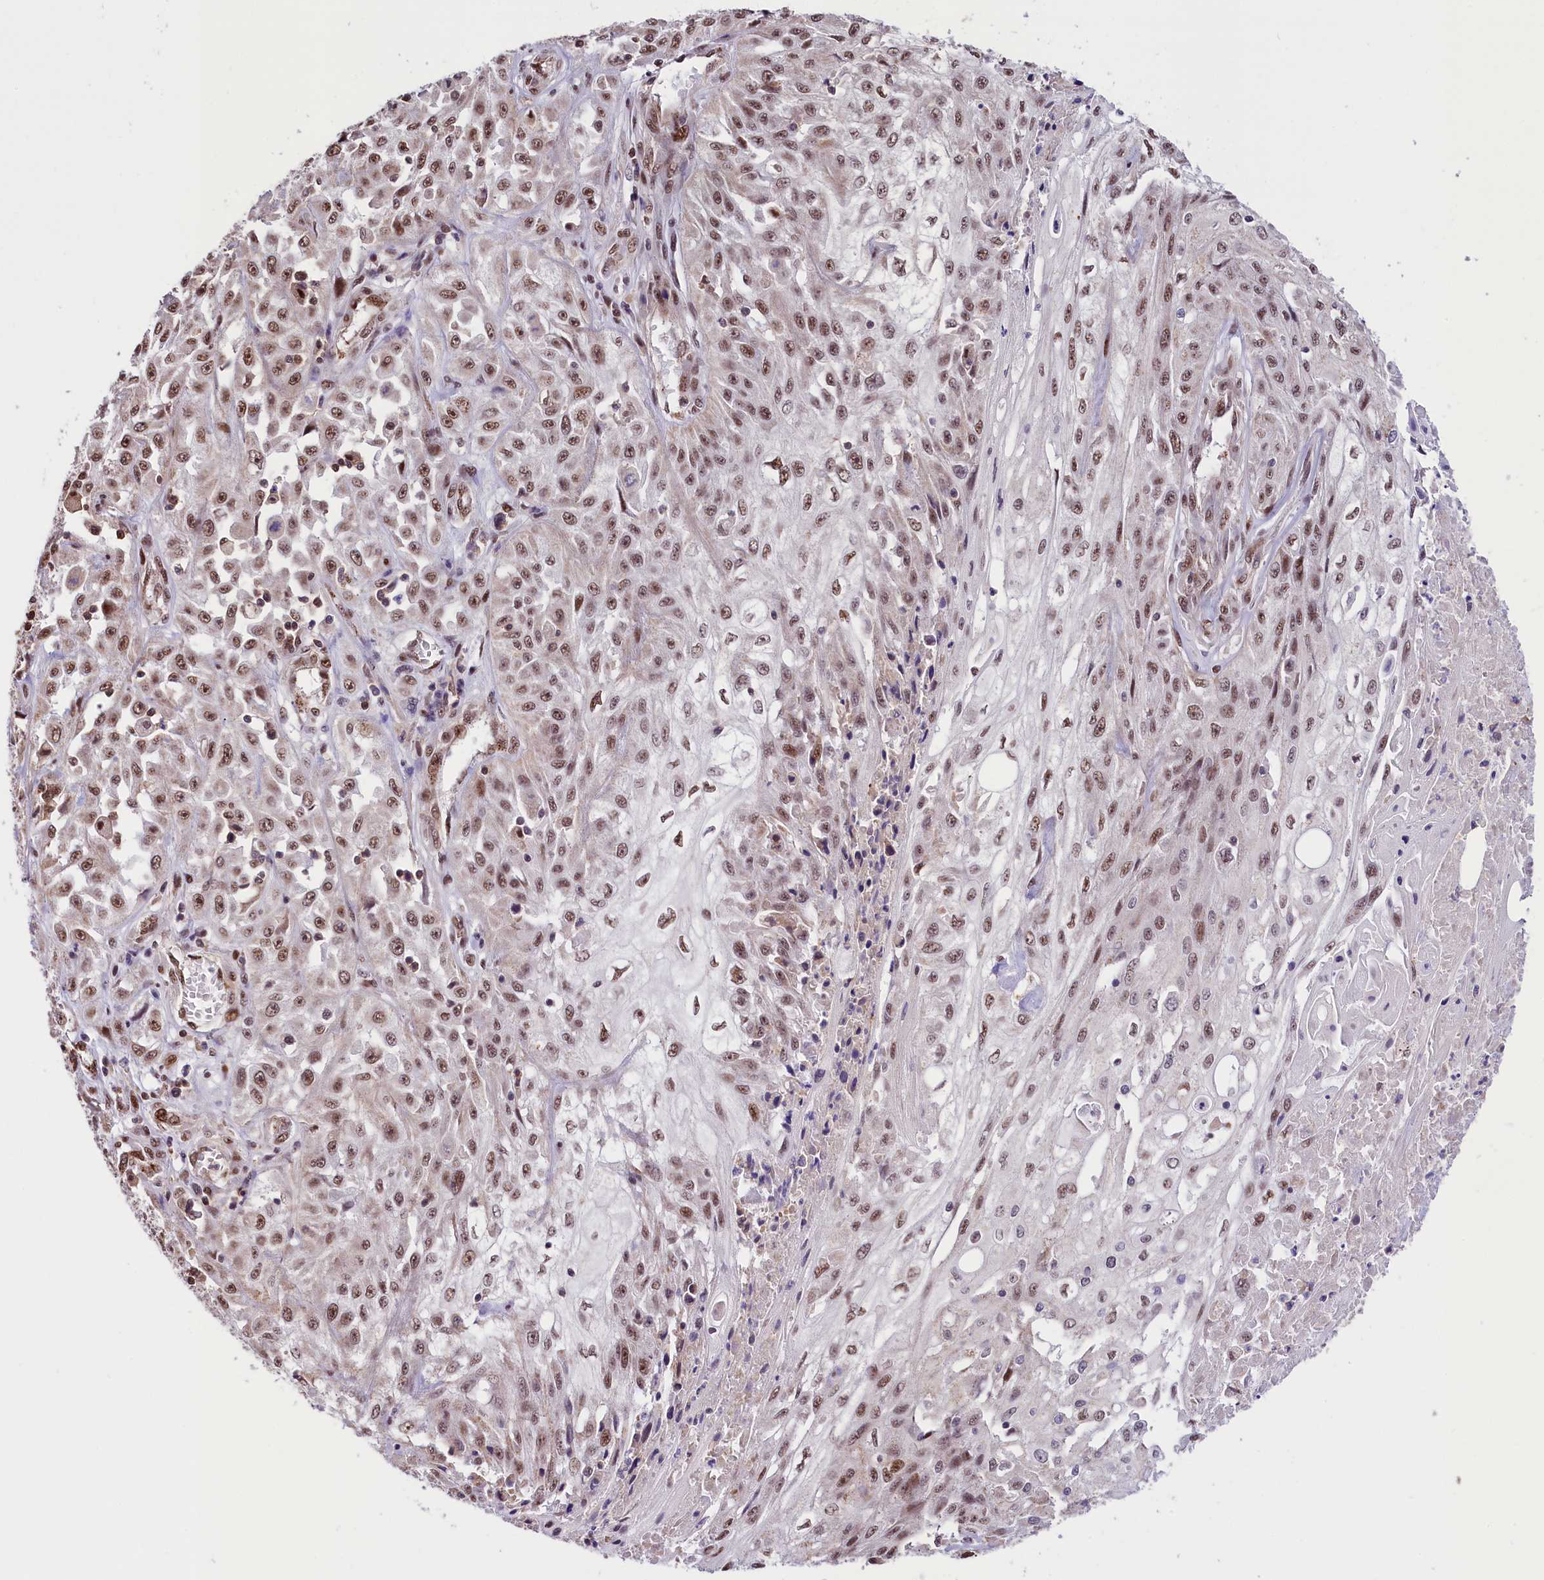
{"staining": {"intensity": "moderate", "quantity": ">75%", "location": "nuclear"}, "tissue": "skin cancer", "cell_type": "Tumor cells", "image_type": "cancer", "snomed": [{"axis": "morphology", "description": "Squamous cell carcinoma, NOS"}, {"axis": "morphology", "description": "Squamous cell carcinoma, metastatic, NOS"}, {"axis": "topography", "description": "Skin"}, {"axis": "topography", "description": "Lymph node"}], "caption": "Protein staining of metastatic squamous cell carcinoma (skin) tissue demonstrates moderate nuclear positivity in approximately >75% of tumor cells.", "gene": "MRPL54", "patient": {"sex": "male", "age": 75}}